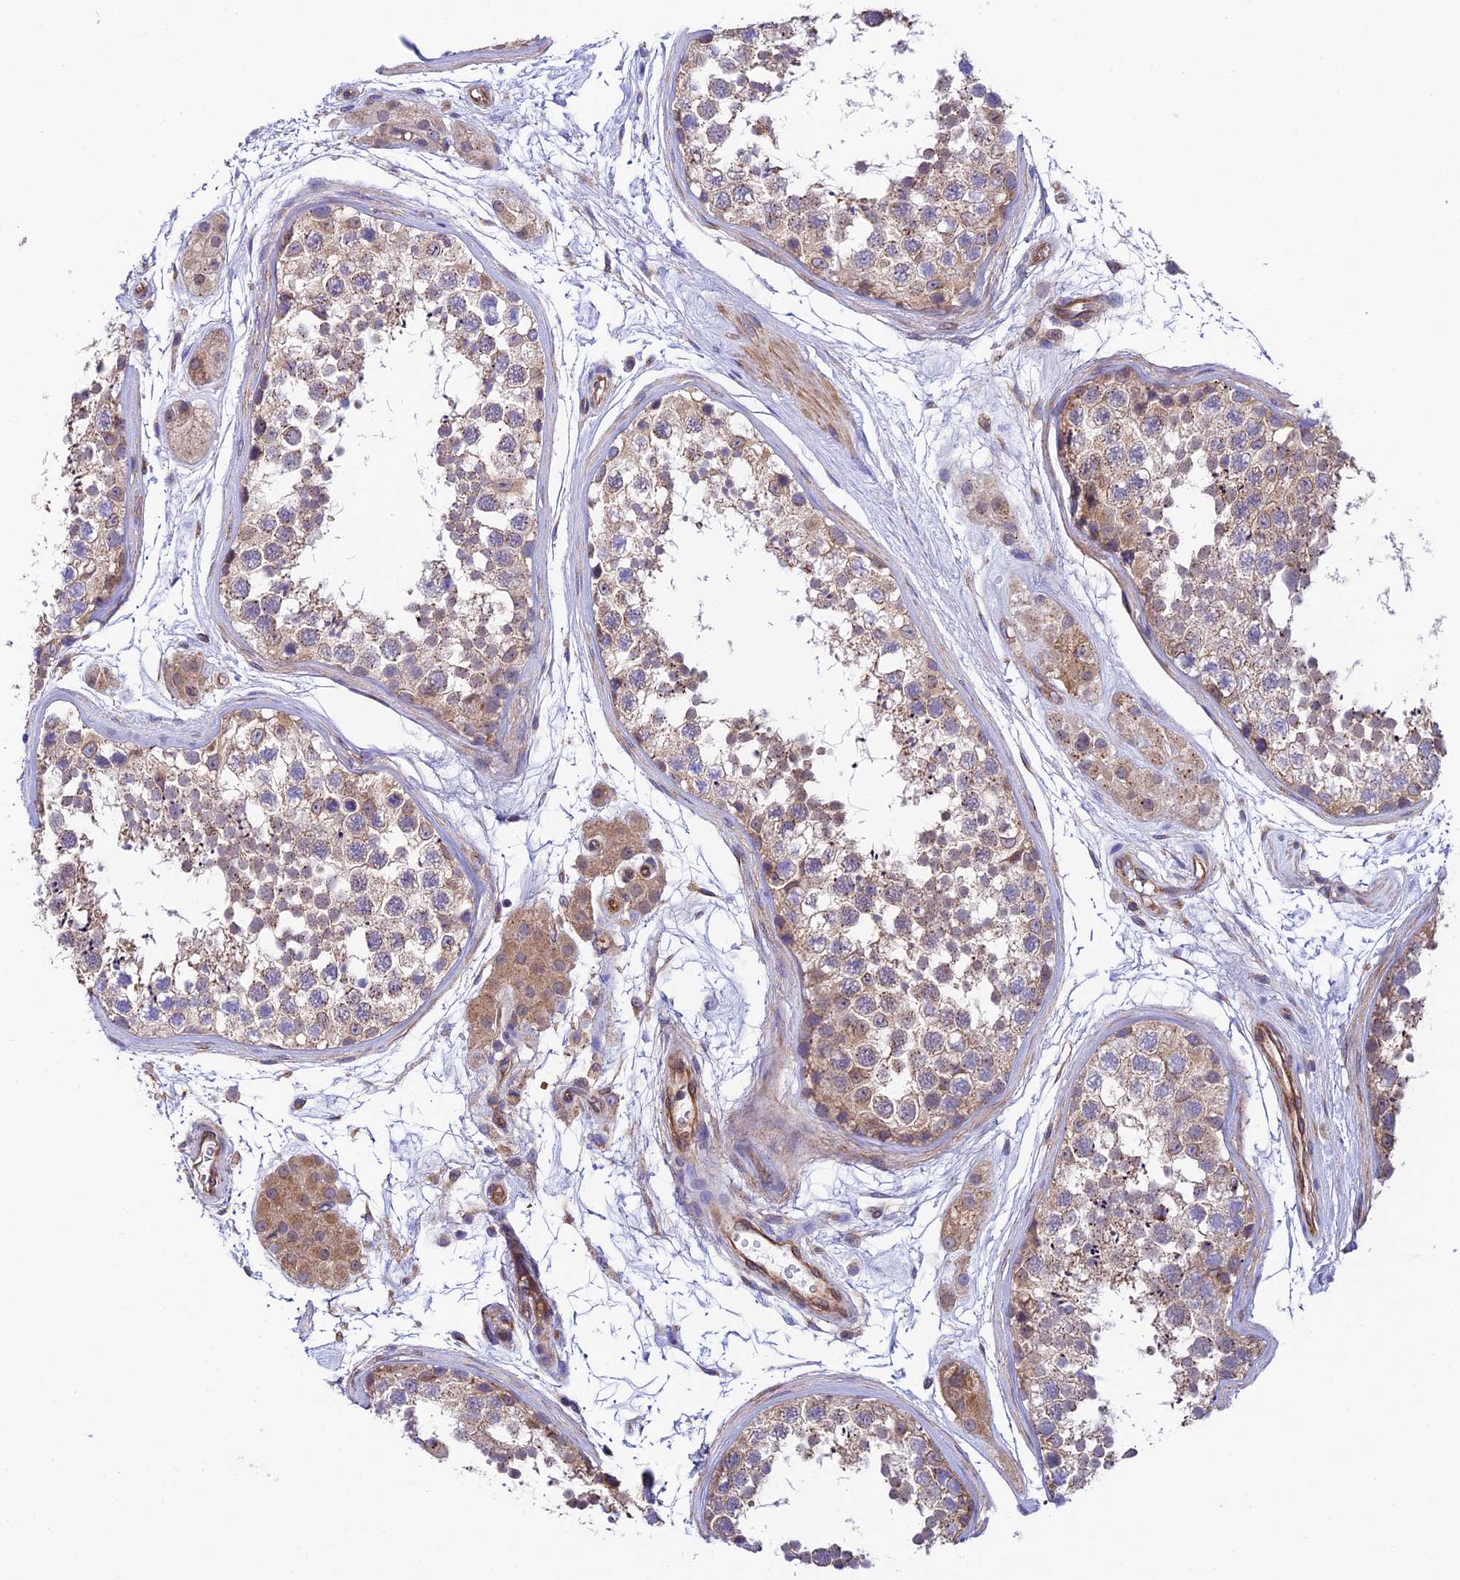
{"staining": {"intensity": "weak", "quantity": "25%-75%", "location": "cytoplasmic/membranous"}, "tissue": "testis", "cell_type": "Cells in seminiferous ducts", "image_type": "normal", "snomed": [{"axis": "morphology", "description": "Normal tissue, NOS"}, {"axis": "topography", "description": "Testis"}], "caption": "A photomicrograph of human testis stained for a protein reveals weak cytoplasmic/membranous brown staining in cells in seminiferous ducts.", "gene": "QRFP", "patient": {"sex": "male", "age": 56}}